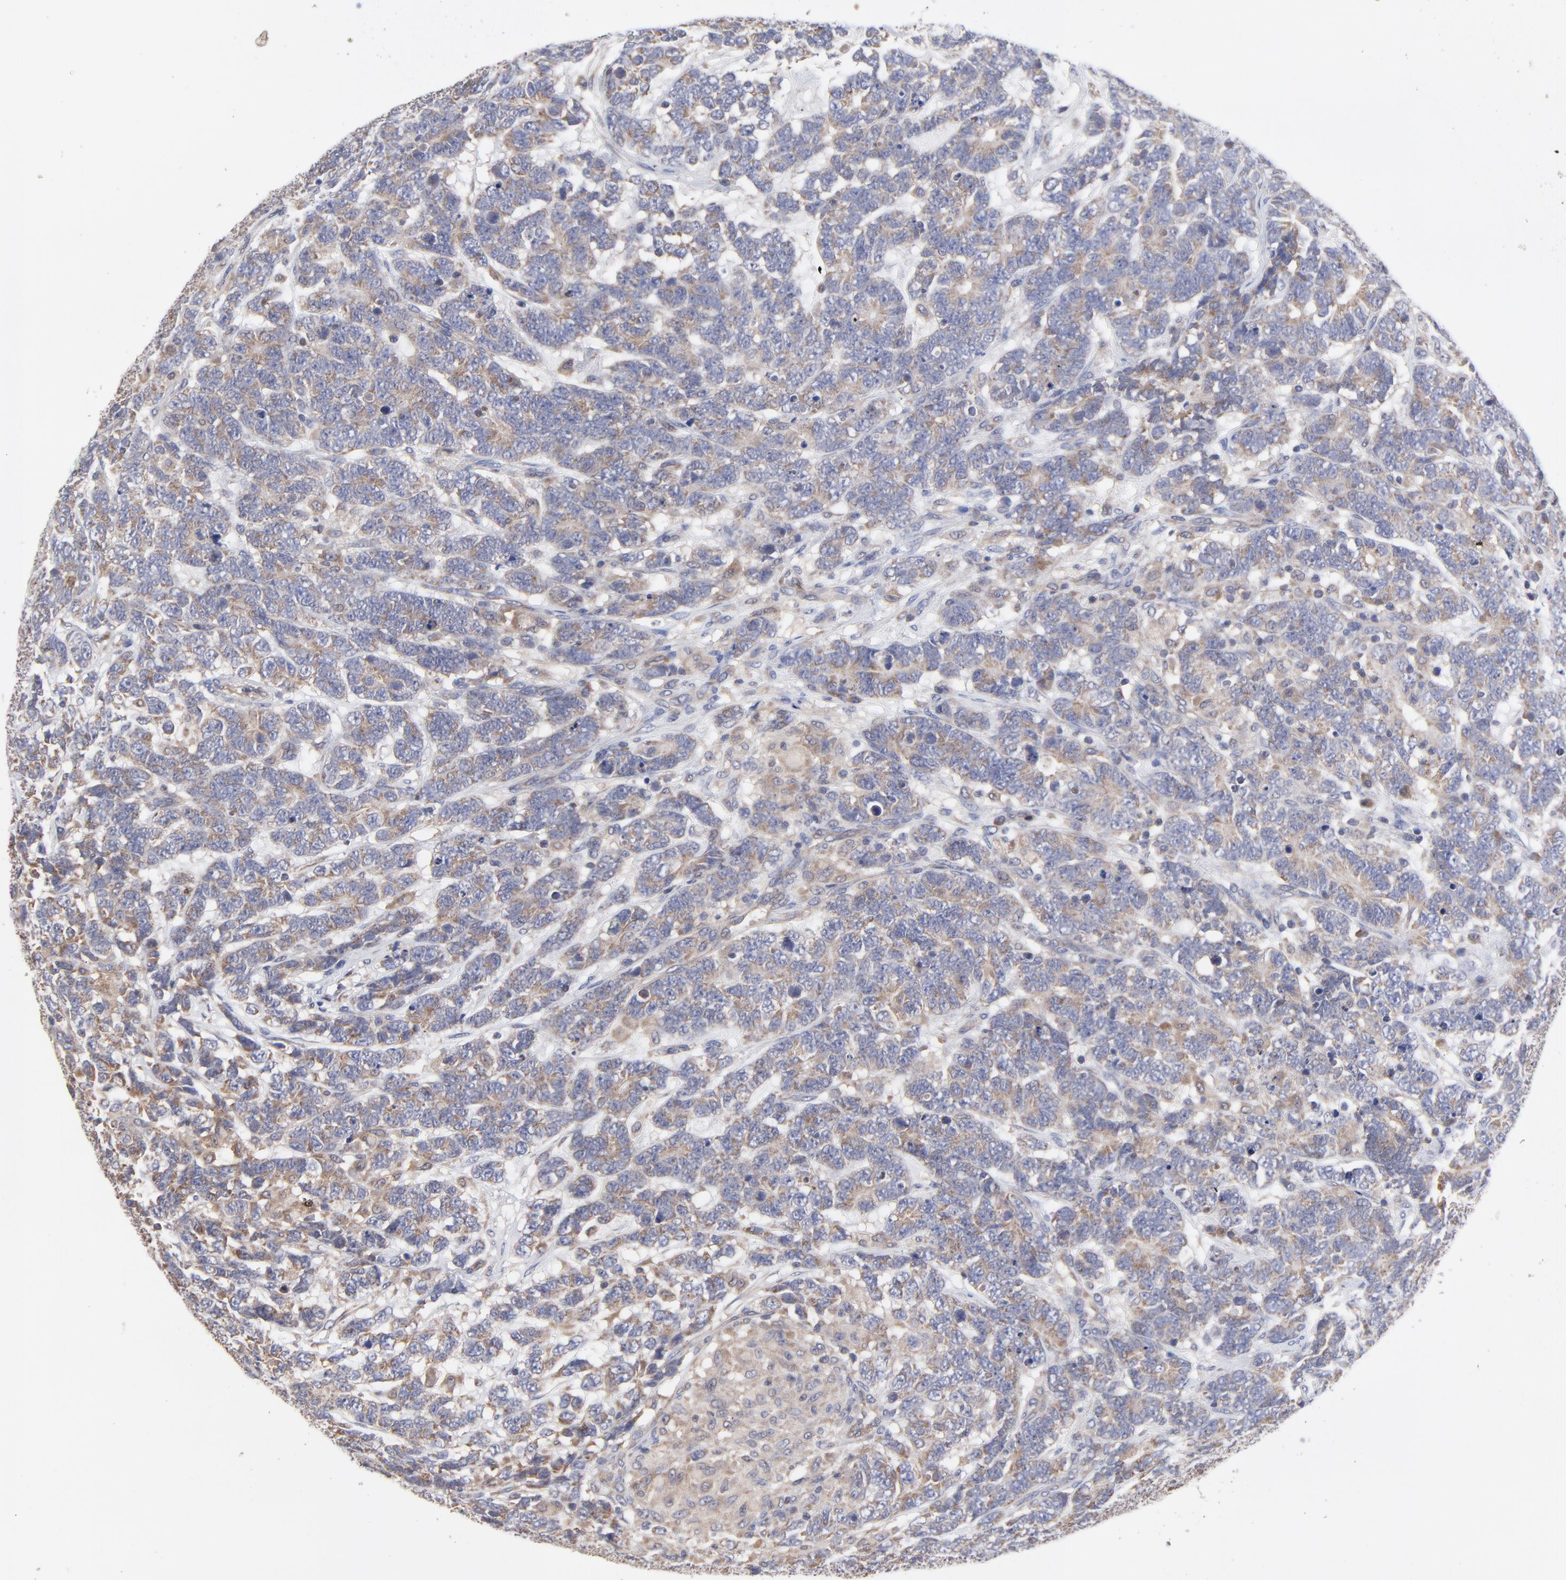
{"staining": {"intensity": "weak", "quantity": ">75%", "location": "cytoplasmic/membranous"}, "tissue": "testis cancer", "cell_type": "Tumor cells", "image_type": "cancer", "snomed": [{"axis": "morphology", "description": "Carcinoma, Embryonal, NOS"}, {"axis": "topography", "description": "Testis"}], "caption": "Embryonal carcinoma (testis) tissue shows weak cytoplasmic/membranous positivity in approximately >75% of tumor cells The staining is performed using DAB (3,3'-diaminobenzidine) brown chromogen to label protein expression. The nuclei are counter-stained blue using hematoxylin.", "gene": "PCMT1", "patient": {"sex": "male", "age": 26}}